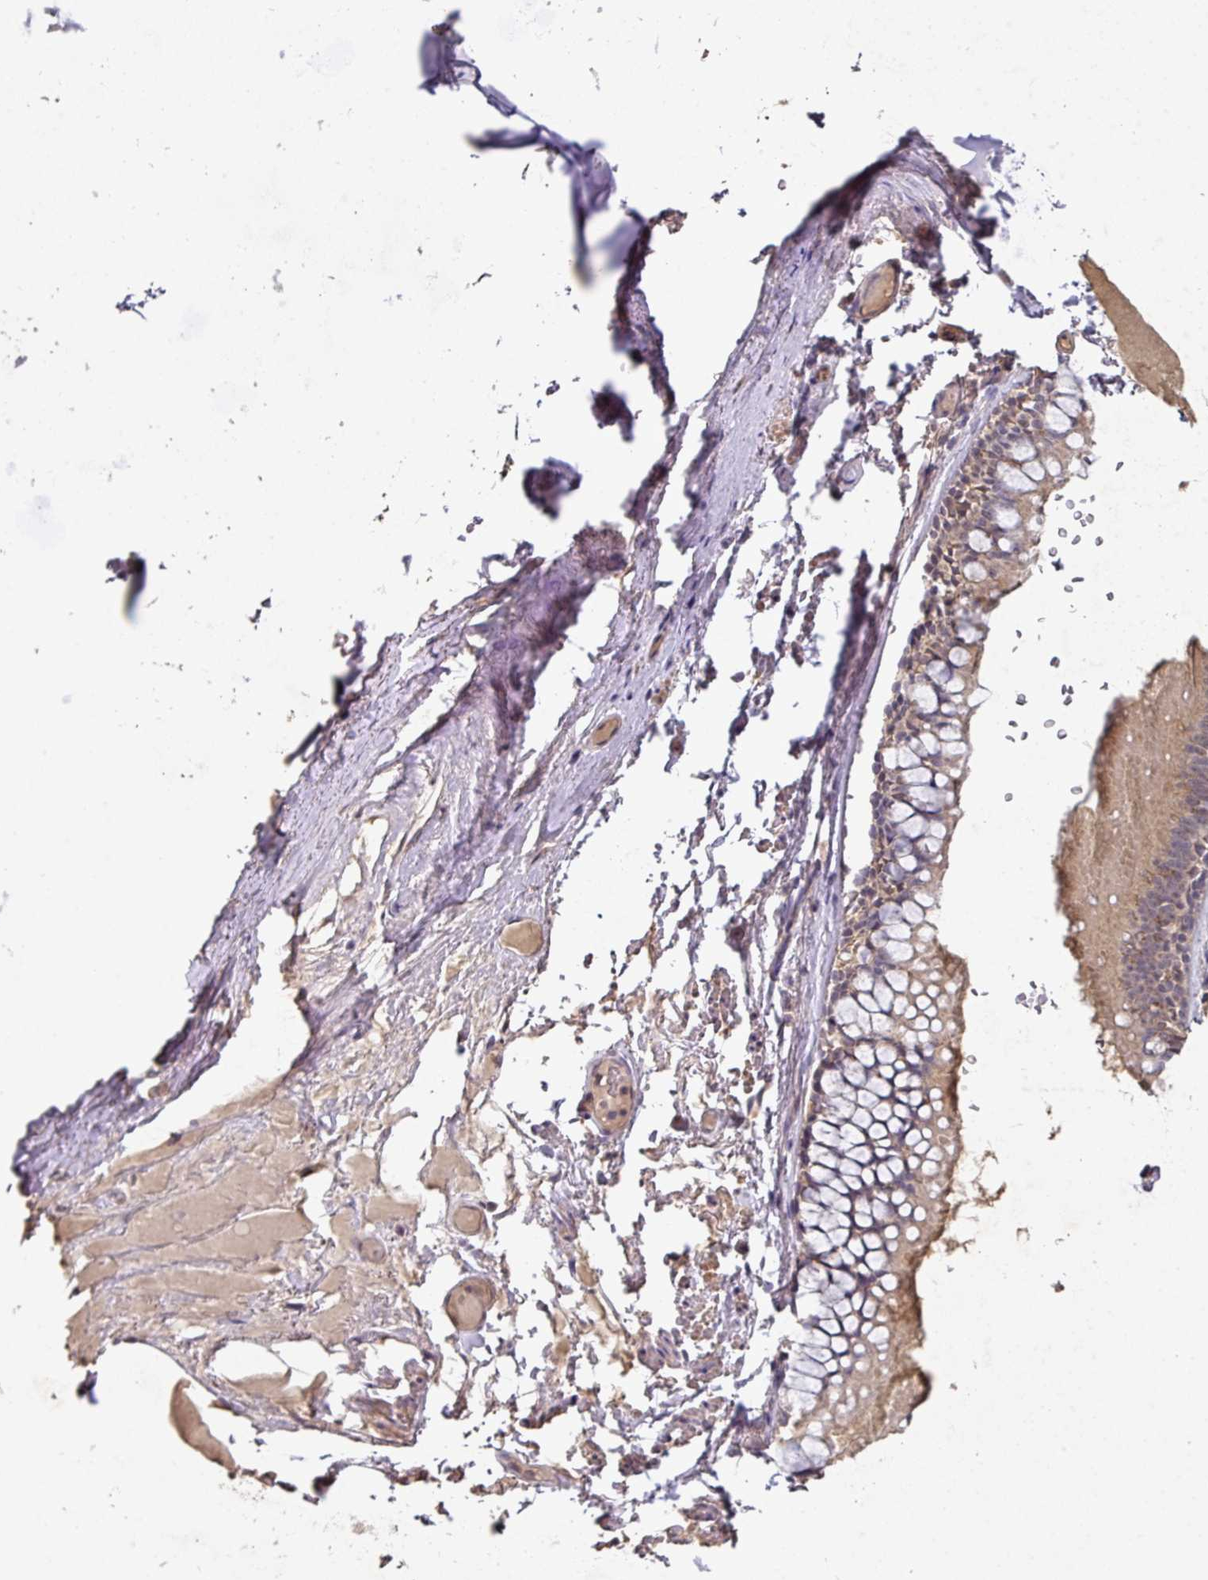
{"staining": {"intensity": "negative", "quantity": "none", "location": "none"}, "tissue": "adipose tissue", "cell_type": "Adipocytes", "image_type": "normal", "snomed": [{"axis": "morphology", "description": "Normal tissue, NOS"}, {"axis": "topography", "description": "Bronchus"}], "caption": "Immunohistochemistry (IHC) of unremarkable adipose tissue reveals no positivity in adipocytes.", "gene": "ACVR2B", "patient": {"sex": "male", "age": 70}}